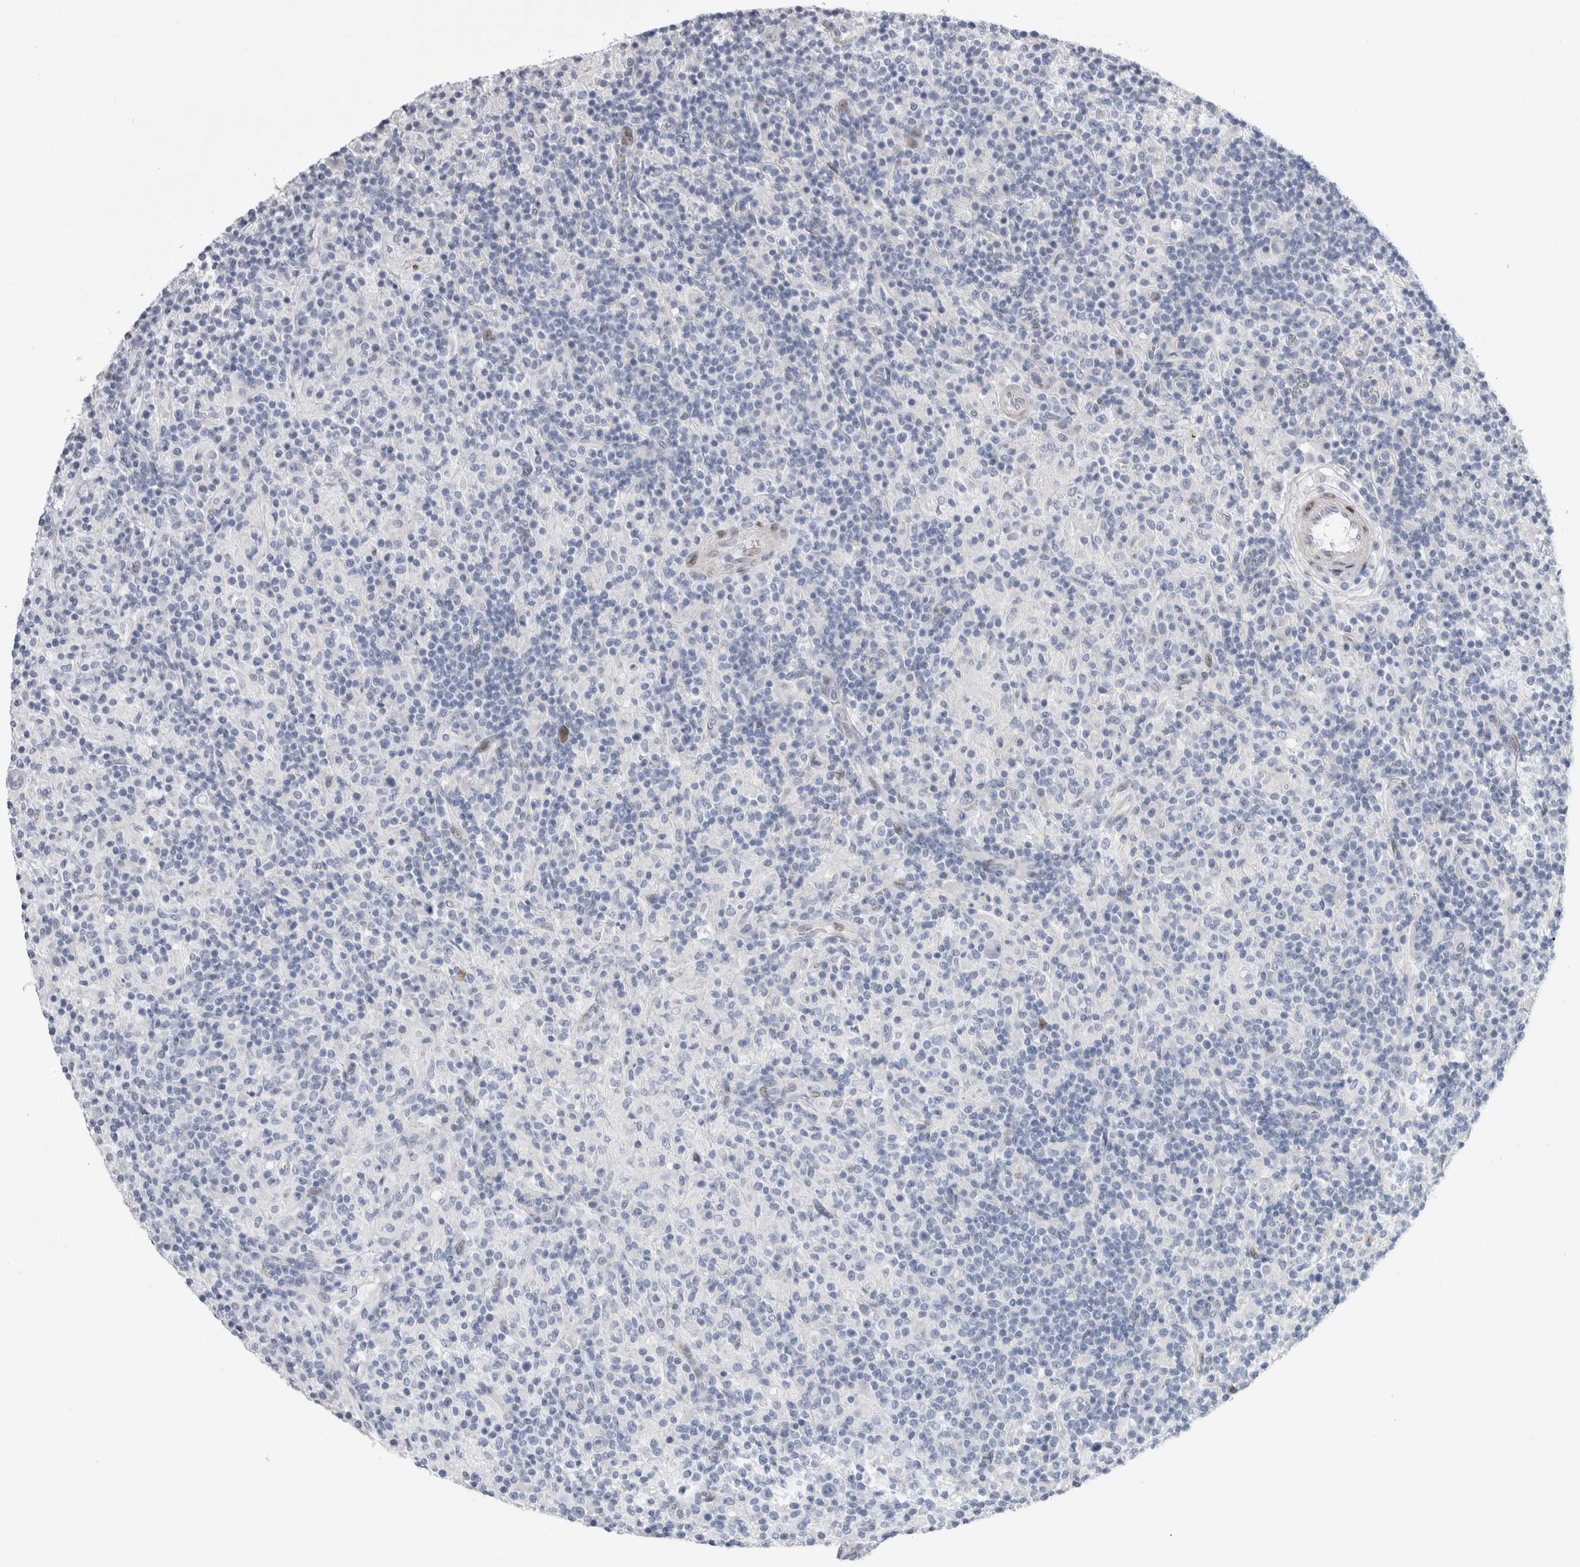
{"staining": {"intensity": "negative", "quantity": "none", "location": "none"}, "tissue": "lymphoma", "cell_type": "Tumor cells", "image_type": "cancer", "snomed": [{"axis": "morphology", "description": "Hodgkin's disease, NOS"}, {"axis": "topography", "description": "Lymph node"}], "caption": "Immunohistochemistry (IHC) photomicrograph of human Hodgkin's disease stained for a protein (brown), which demonstrates no staining in tumor cells. The staining was performed using DAB (3,3'-diaminobenzidine) to visualize the protein expression in brown, while the nuclei were stained in blue with hematoxylin (Magnification: 20x).", "gene": "DMTN", "patient": {"sex": "male", "age": 70}}